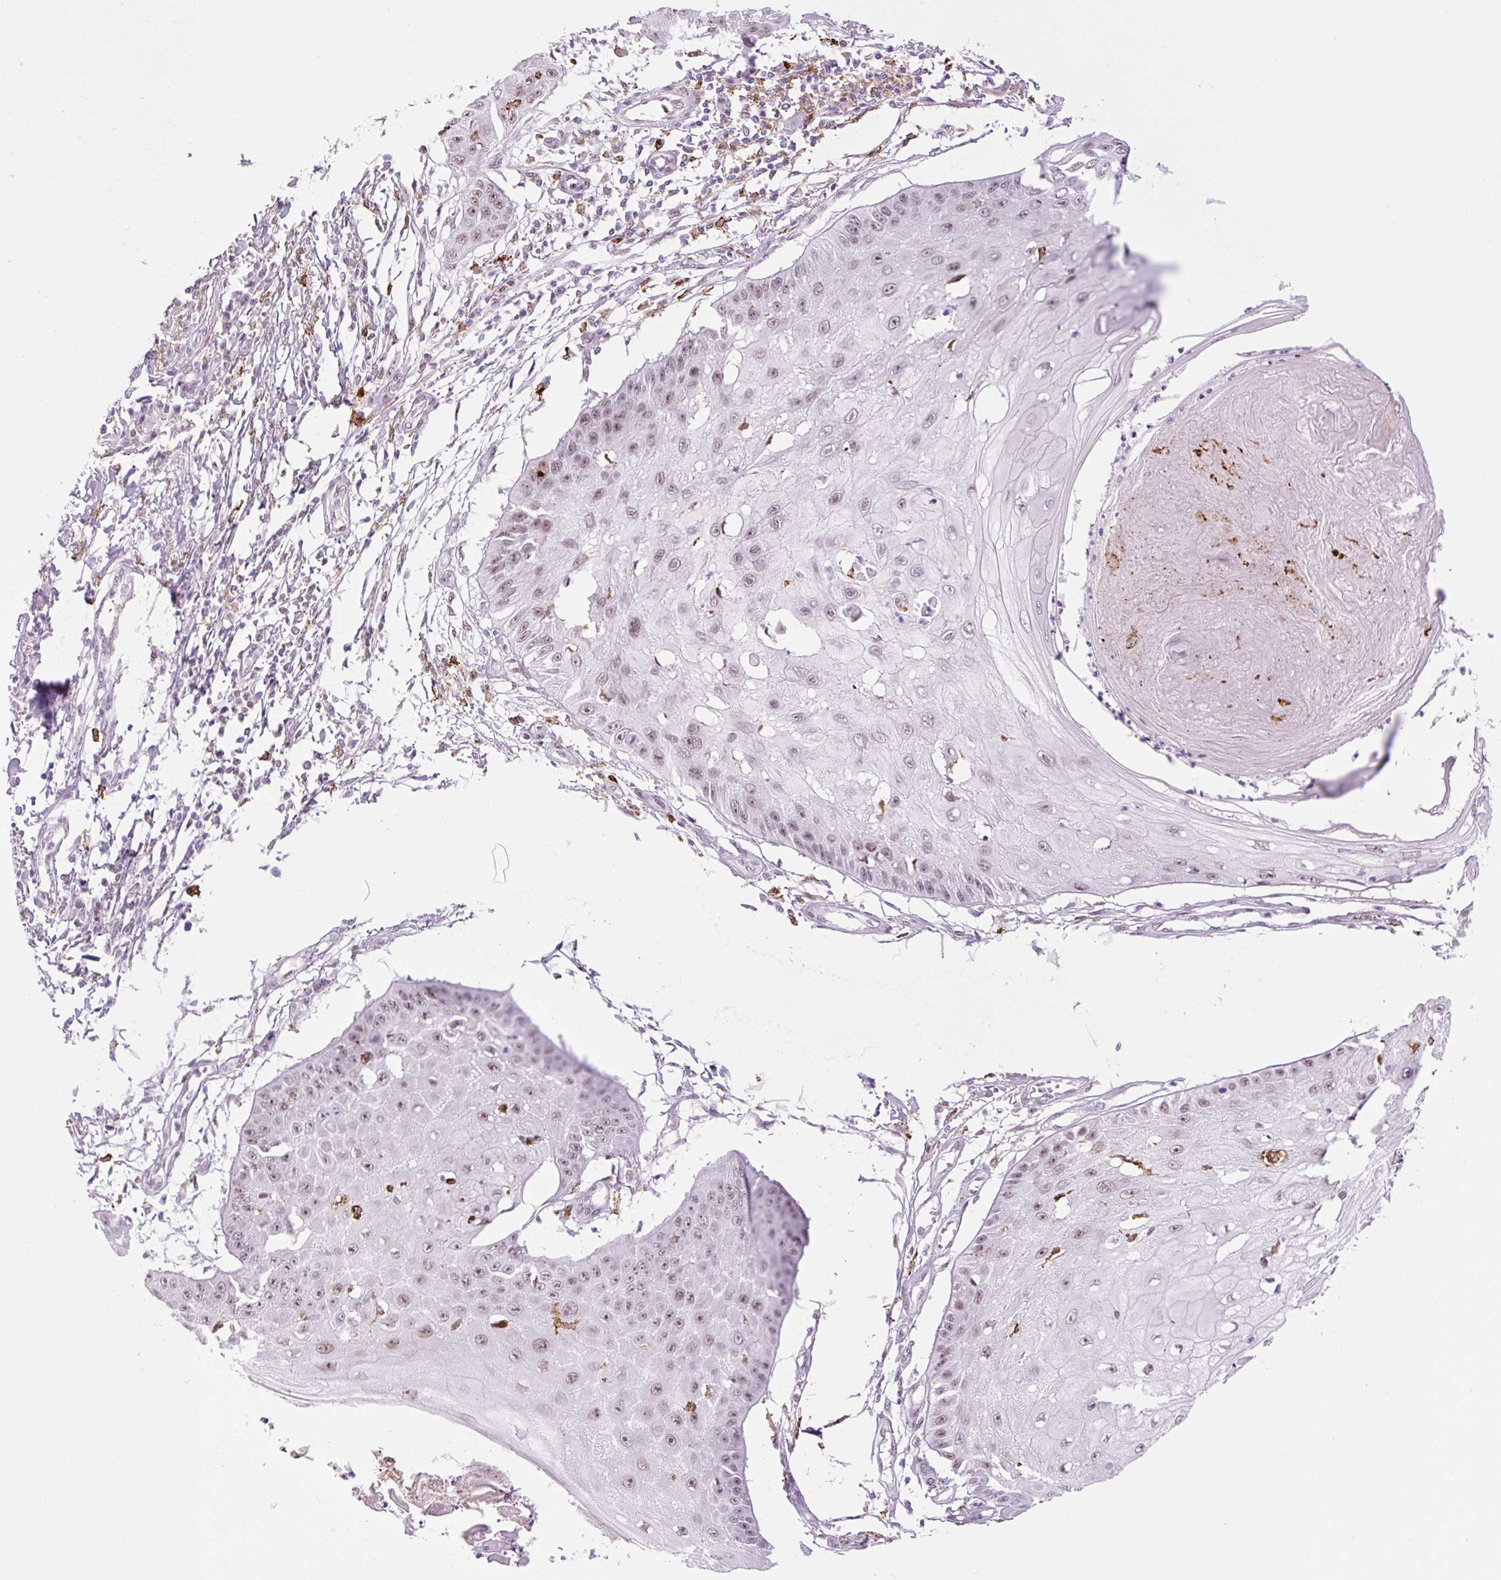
{"staining": {"intensity": "weak", "quantity": ">75%", "location": "nuclear"}, "tissue": "skin cancer", "cell_type": "Tumor cells", "image_type": "cancer", "snomed": [{"axis": "morphology", "description": "Squamous cell carcinoma, NOS"}, {"axis": "topography", "description": "Skin"}], "caption": "This photomicrograph displays immunohistochemistry staining of squamous cell carcinoma (skin), with low weak nuclear positivity in approximately >75% of tumor cells.", "gene": "PALM3", "patient": {"sex": "male", "age": 70}}